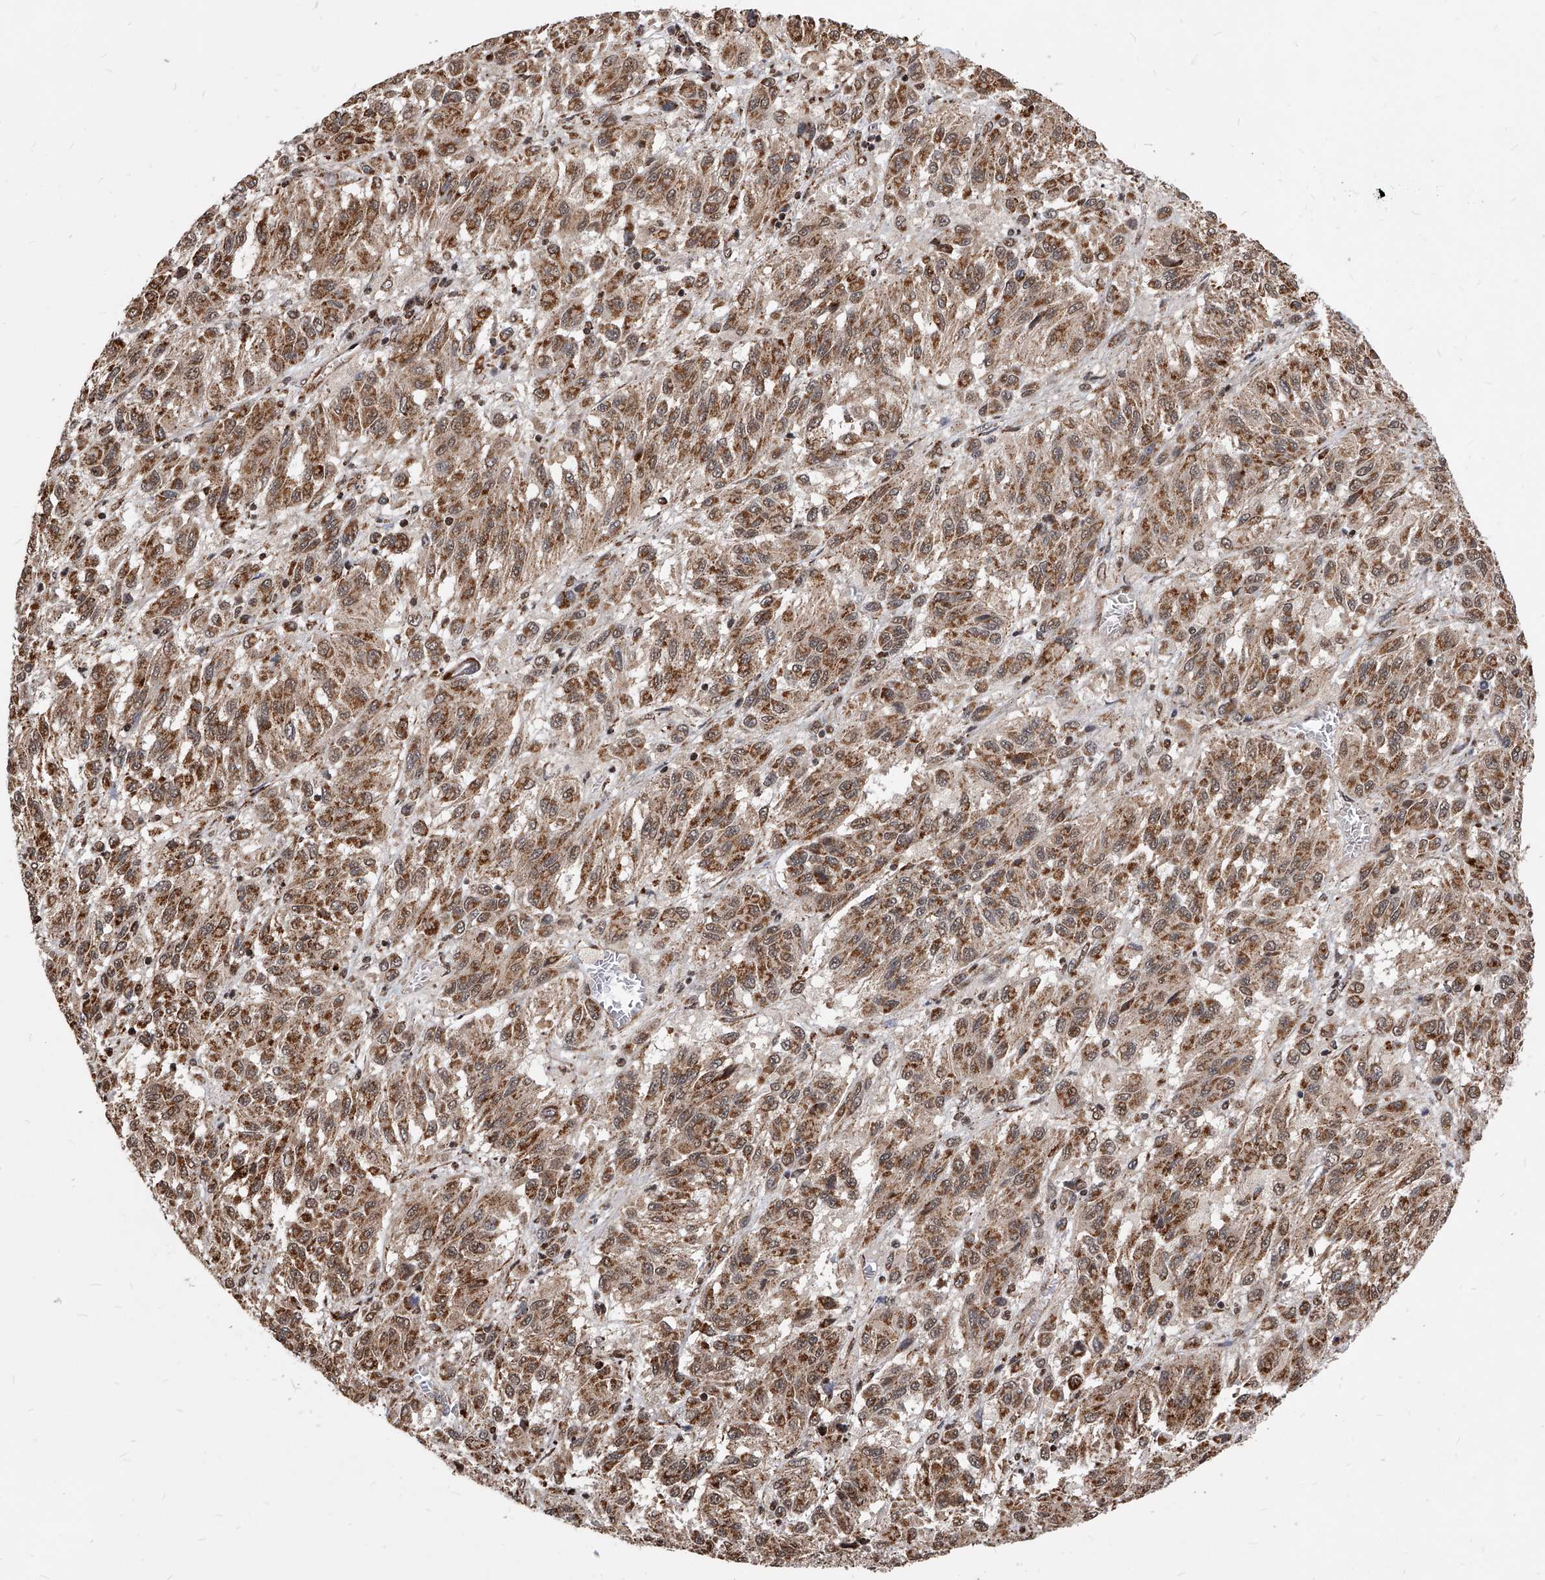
{"staining": {"intensity": "moderate", "quantity": ">75%", "location": "cytoplasmic/membranous"}, "tissue": "melanoma", "cell_type": "Tumor cells", "image_type": "cancer", "snomed": [{"axis": "morphology", "description": "Malignant melanoma, Metastatic site"}, {"axis": "topography", "description": "Lung"}], "caption": "A brown stain labels moderate cytoplasmic/membranous expression of a protein in melanoma tumor cells. Nuclei are stained in blue.", "gene": "DUSP22", "patient": {"sex": "male", "age": 64}}